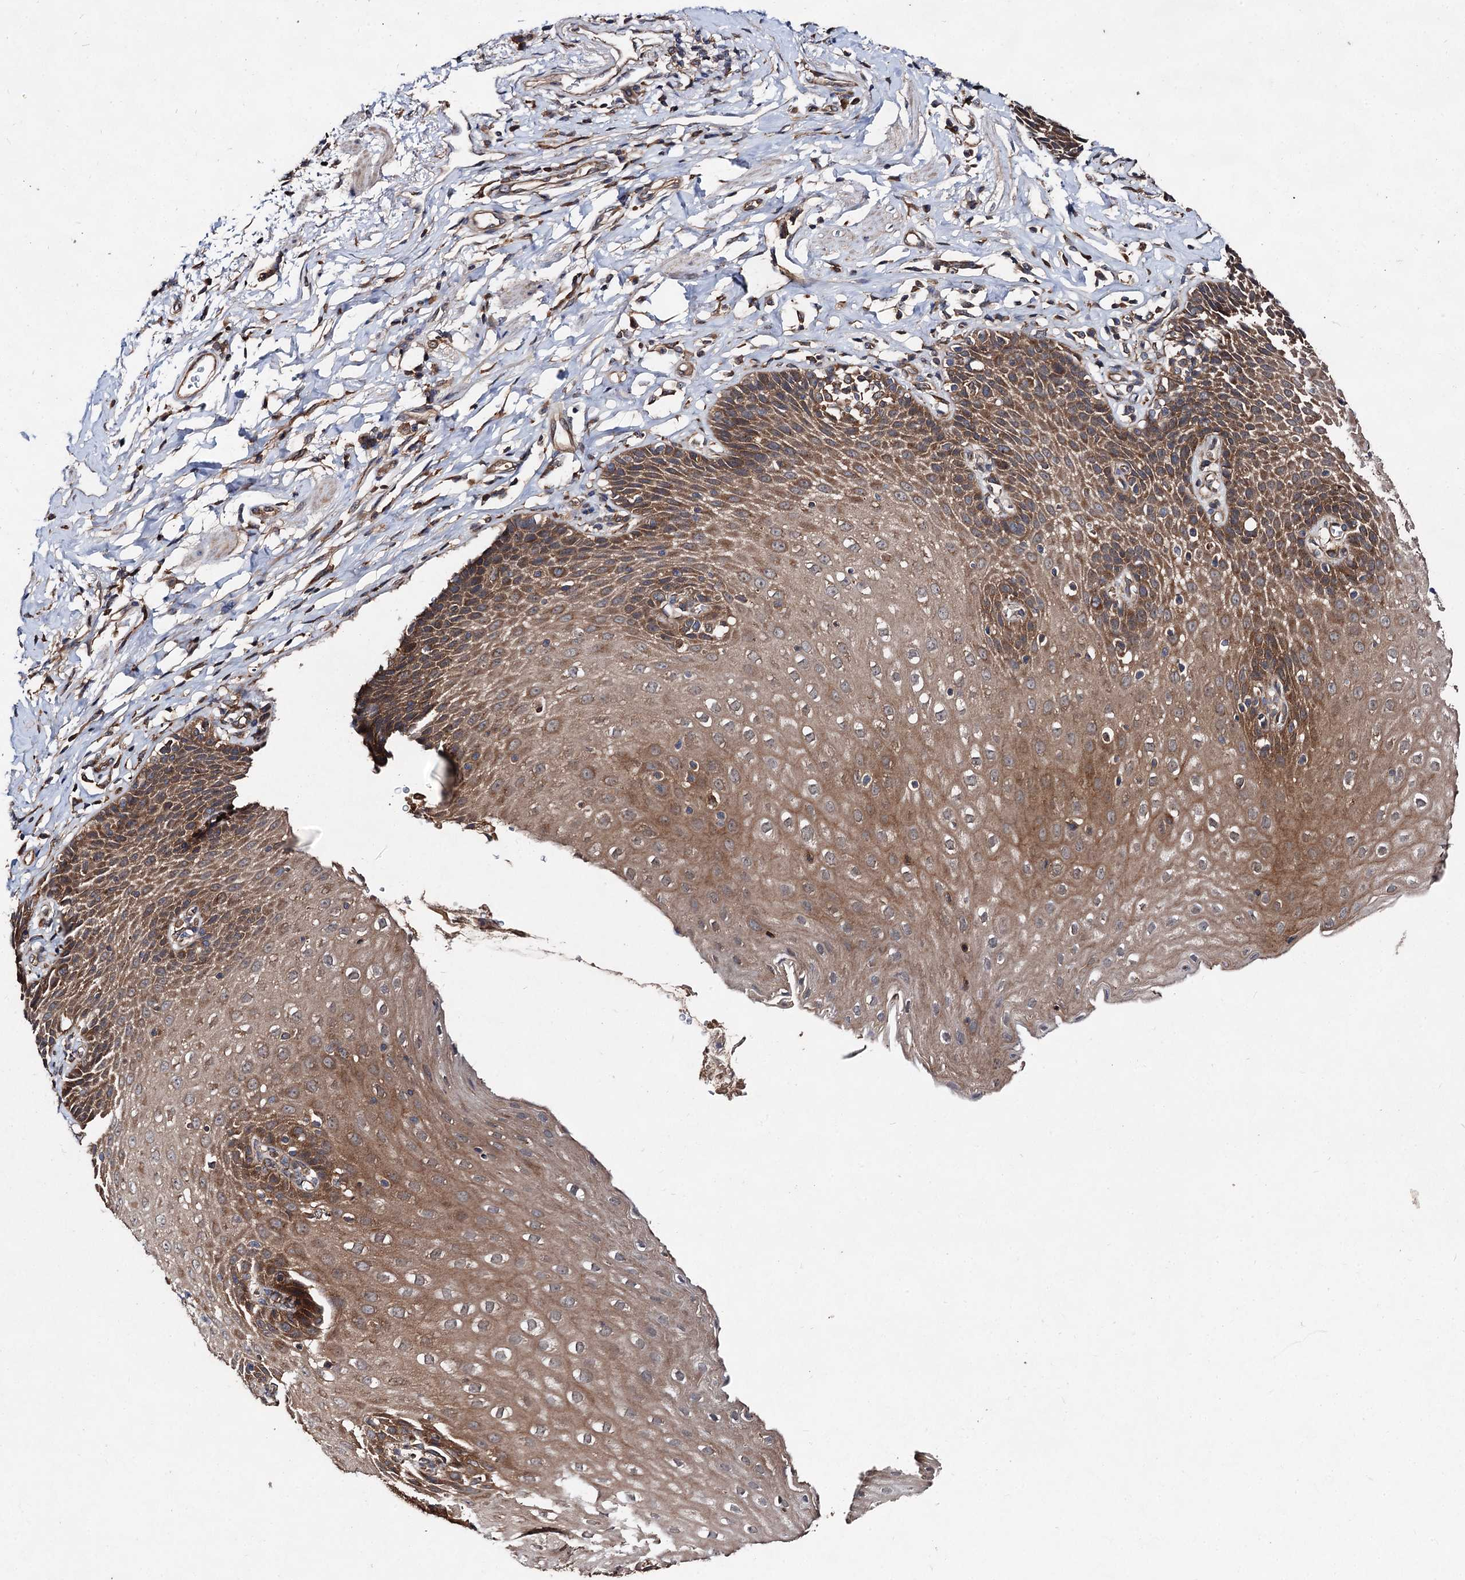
{"staining": {"intensity": "moderate", "quantity": ">75%", "location": "cytoplasmic/membranous"}, "tissue": "esophagus", "cell_type": "Squamous epithelial cells", "image_type": "normal", "snomed": [{"axis": "morphology", "description": "Normal tissue, NOS"}, {"axis": "topography", "description": "Esophagus"}], "caption": "Immunohistochemical staining of unremarkable esophagus shows moderate cytoplasmic/membranous protein expression in about >75% of squamous epithelial cells.", "gene": "VPS29", "patient": {"sex": "female", "age": 61}}